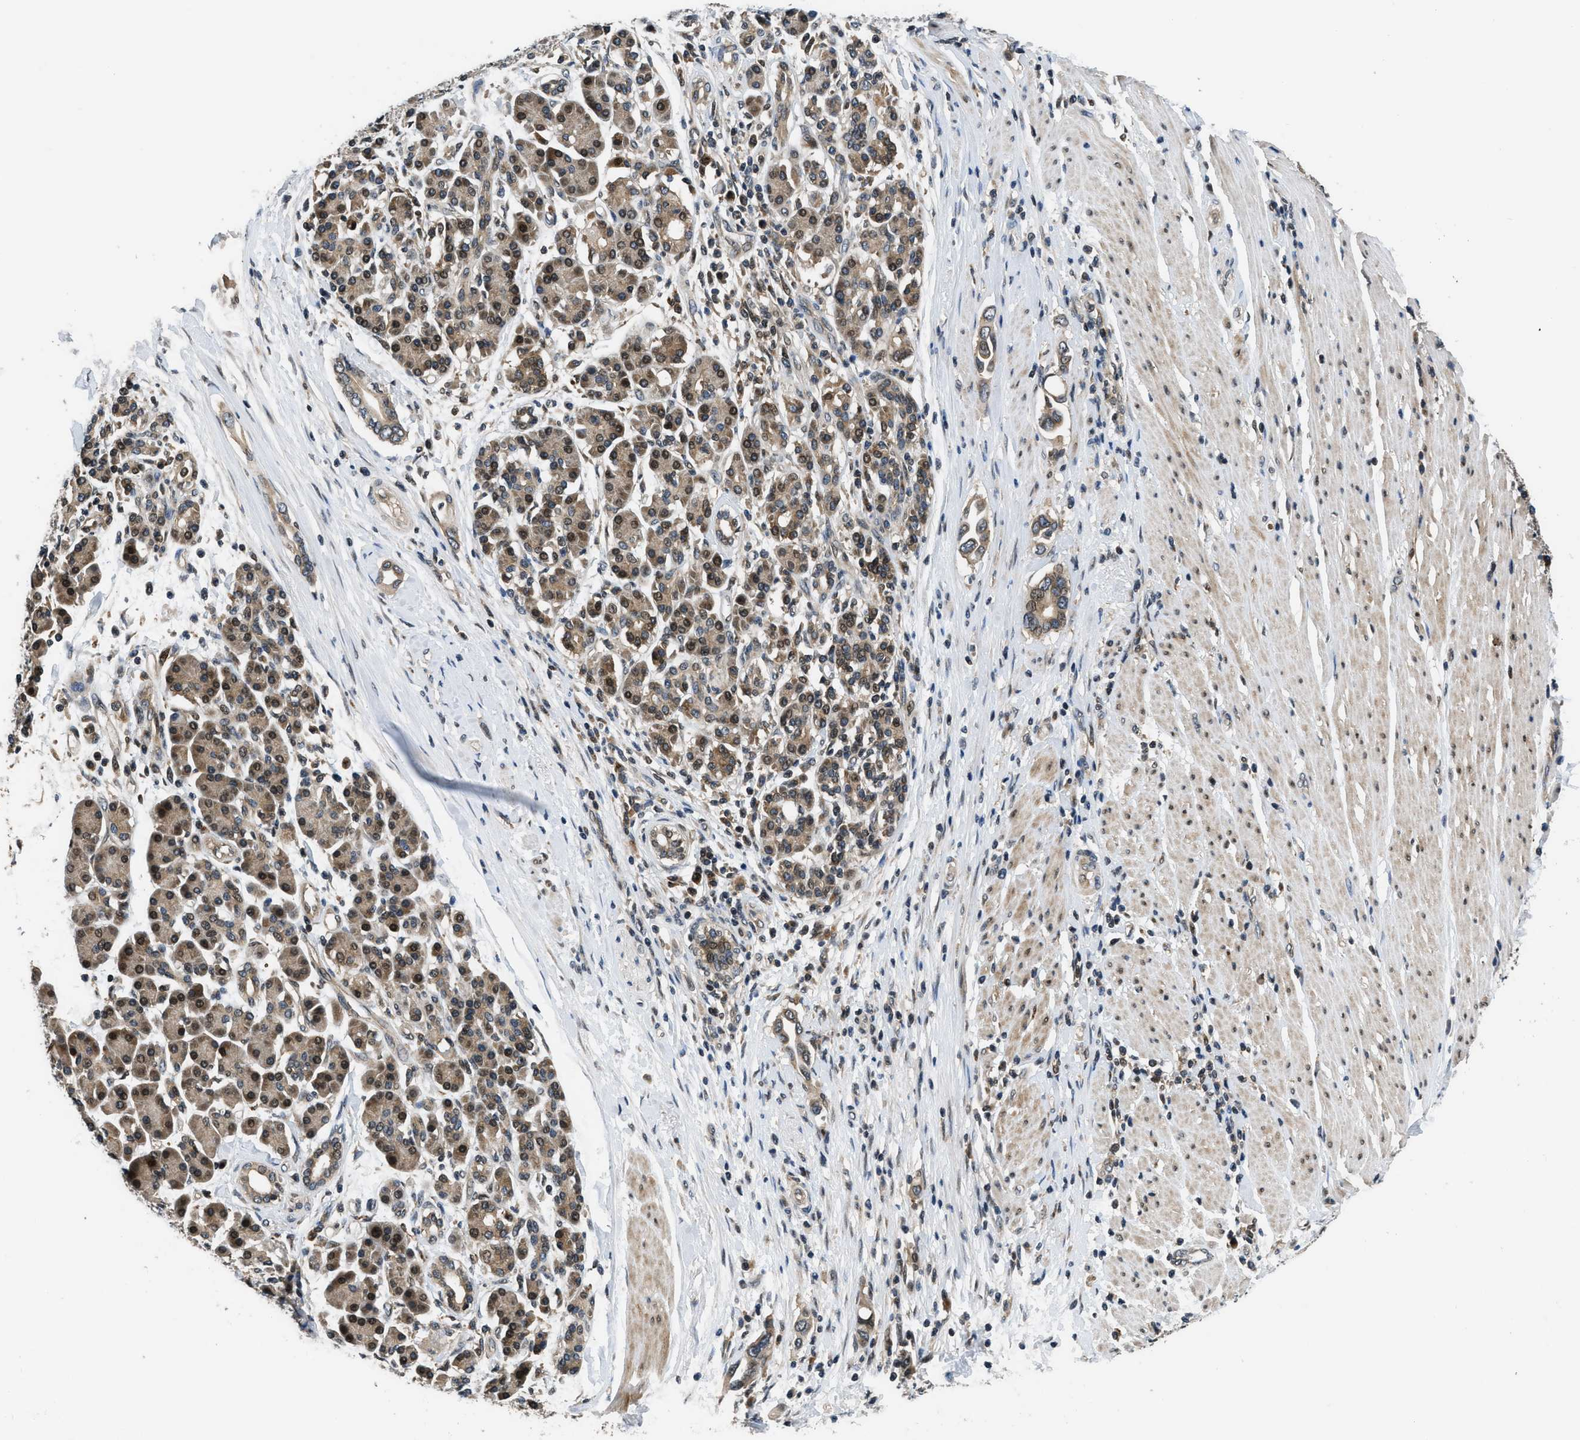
{"staining": {"intensity": "weak", "quantity": "<25%", "location": "cytoplasmic/membranous,nuclear"}, "tissue": "pancreatic cancer", "cell_type": "Tumor cells", "image_type": "cancer", "snomed": [{"axis": "morphology", "description": "Adenocarcinoma, NOS"}, {"axis": "topography", "description": "Pancreas"}], "caption": "DAB (3,3'-diaminobenzidine) immunohistochemical staining of human pancreatic cancer (adenocarcinoma) exhibits no significant positivity in tumor cells. (DAB immunohistochemistry, high magnification).", "gene": "CTBS", "patient": {"sex": "female", "age": 57}}